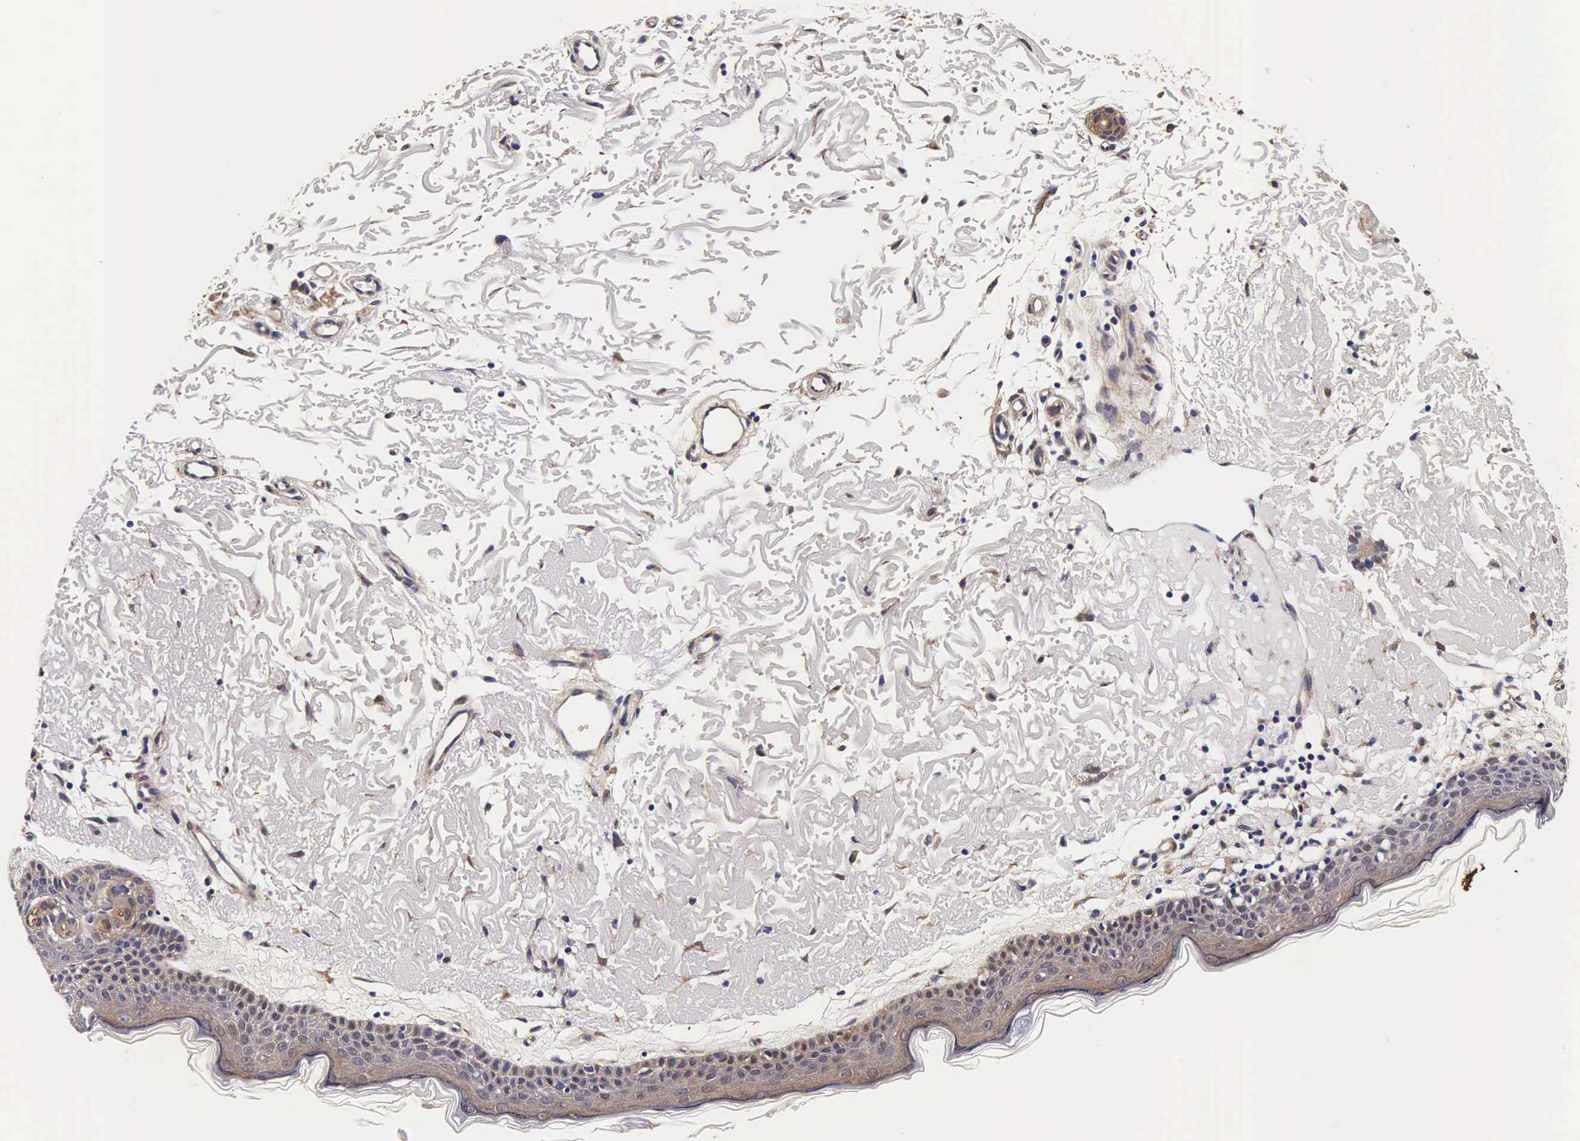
{"staining": {"intensity": "moderate", "quantity": ">75%", "location": "cytoplasmic/membranous"}, "tissue": "skin", "cell_type": "Fibroblasts", "image_type": "normal", "snomed": [{"axis": "morphology", "description": "Normal tissue, NOS"}, {"axis": "topography", "description": "Skin"}], "caption": "Human skin stained for a protein (brown) exhibits moderate cytoplasmic/membranous positive expression in about >75% of fibroblasts.", "gene": "TECPR2", "patient": {"sex": "female", "age": 90}}